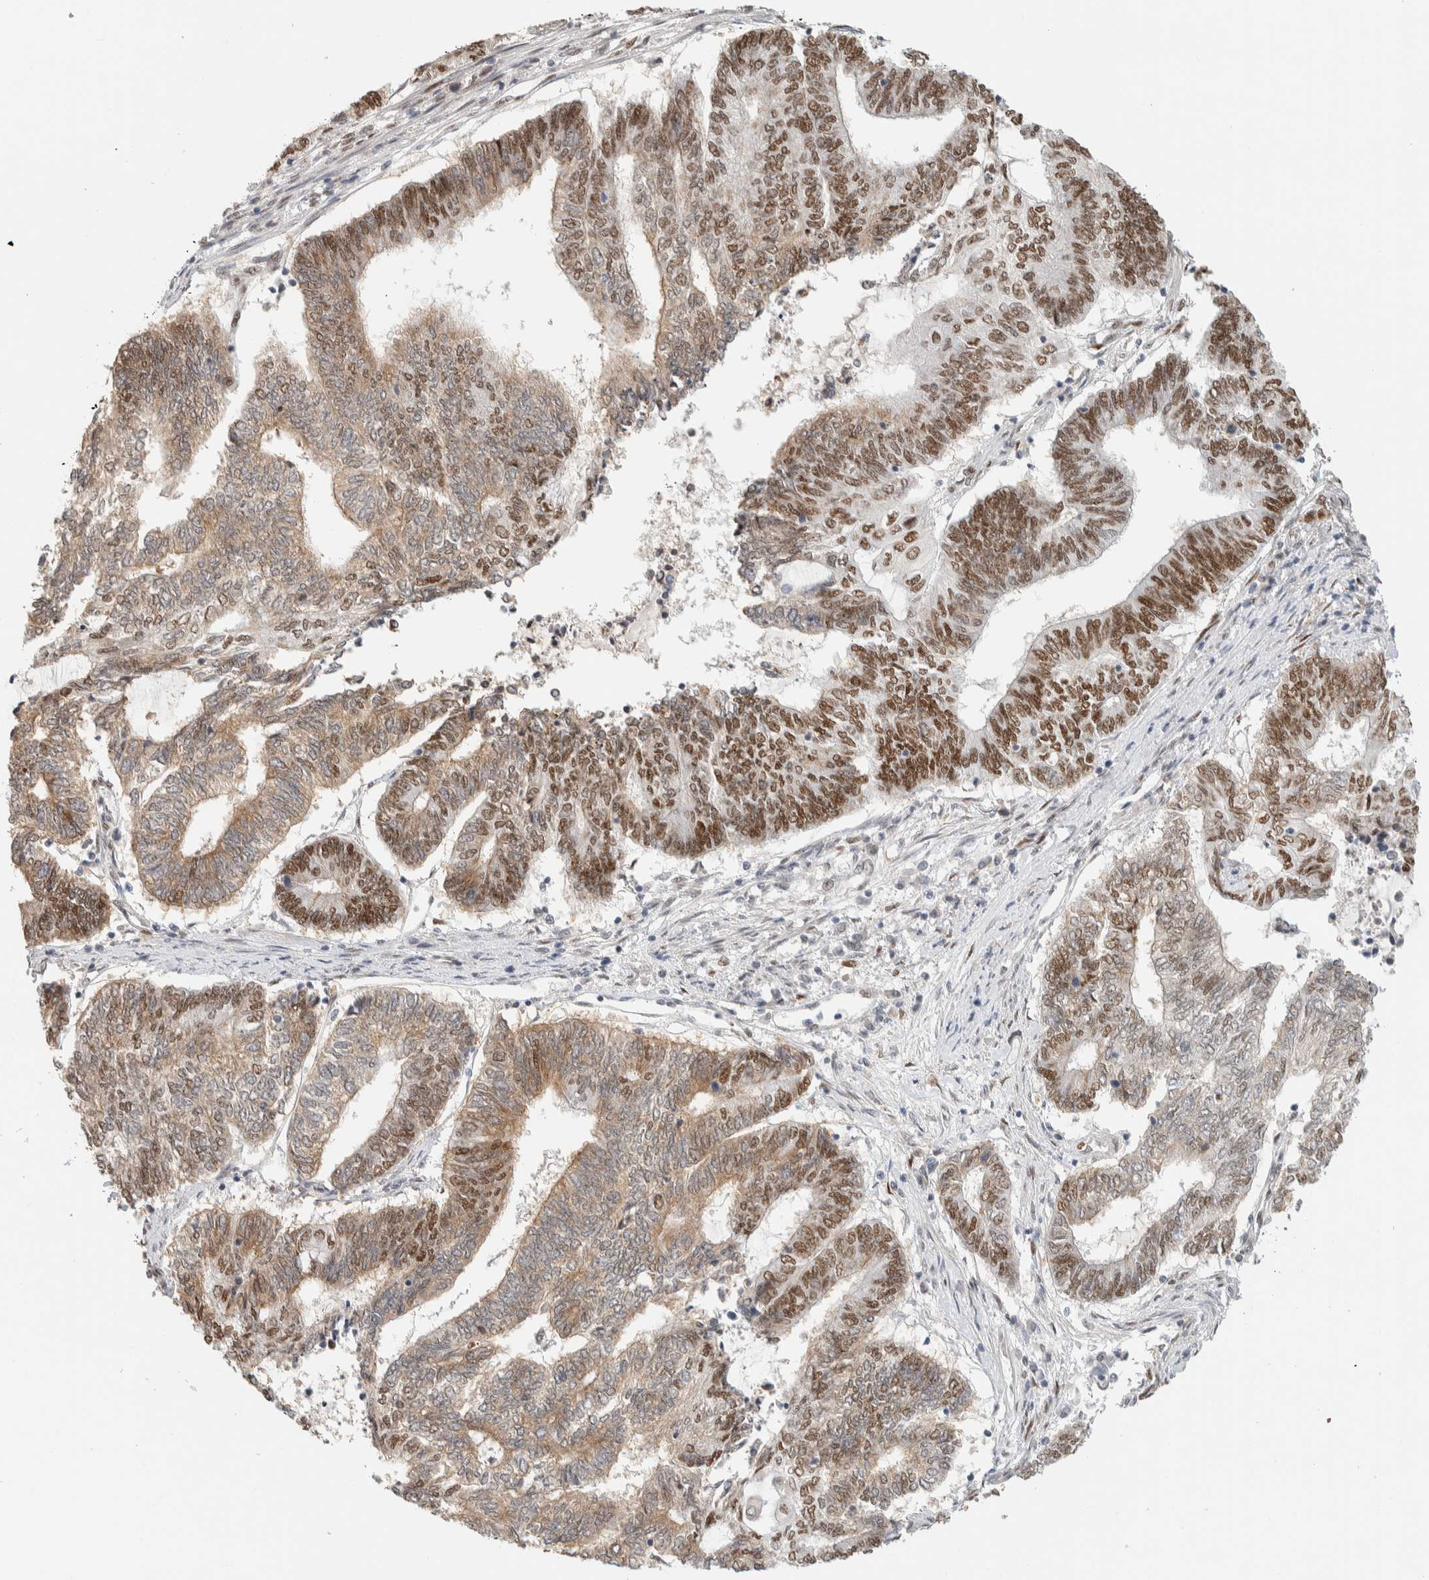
{"staining": {"intensity": "moderate", "quantity": ">75%", "location": "nuclear"}, "tissue": "endometrial cancer", "cell_type": "Tumor cells", "image_type": "cancer", "snomed": [{"axis": "morphology", "description": "Adenocarcinoma, NOS"}, {"axis": "topography", "description": "Uterus"}, {"axis": "topography", "description": "Endometrium"}], "caption": "IHC histopathology image of endometrial adenocarcinoma stained for a protein (brown), which shows medium levels of moderate nuclear staining in approximately >75% of tumor cells.", "gene": "PUS7", "patient": {"sex": "female", "age": 70}}